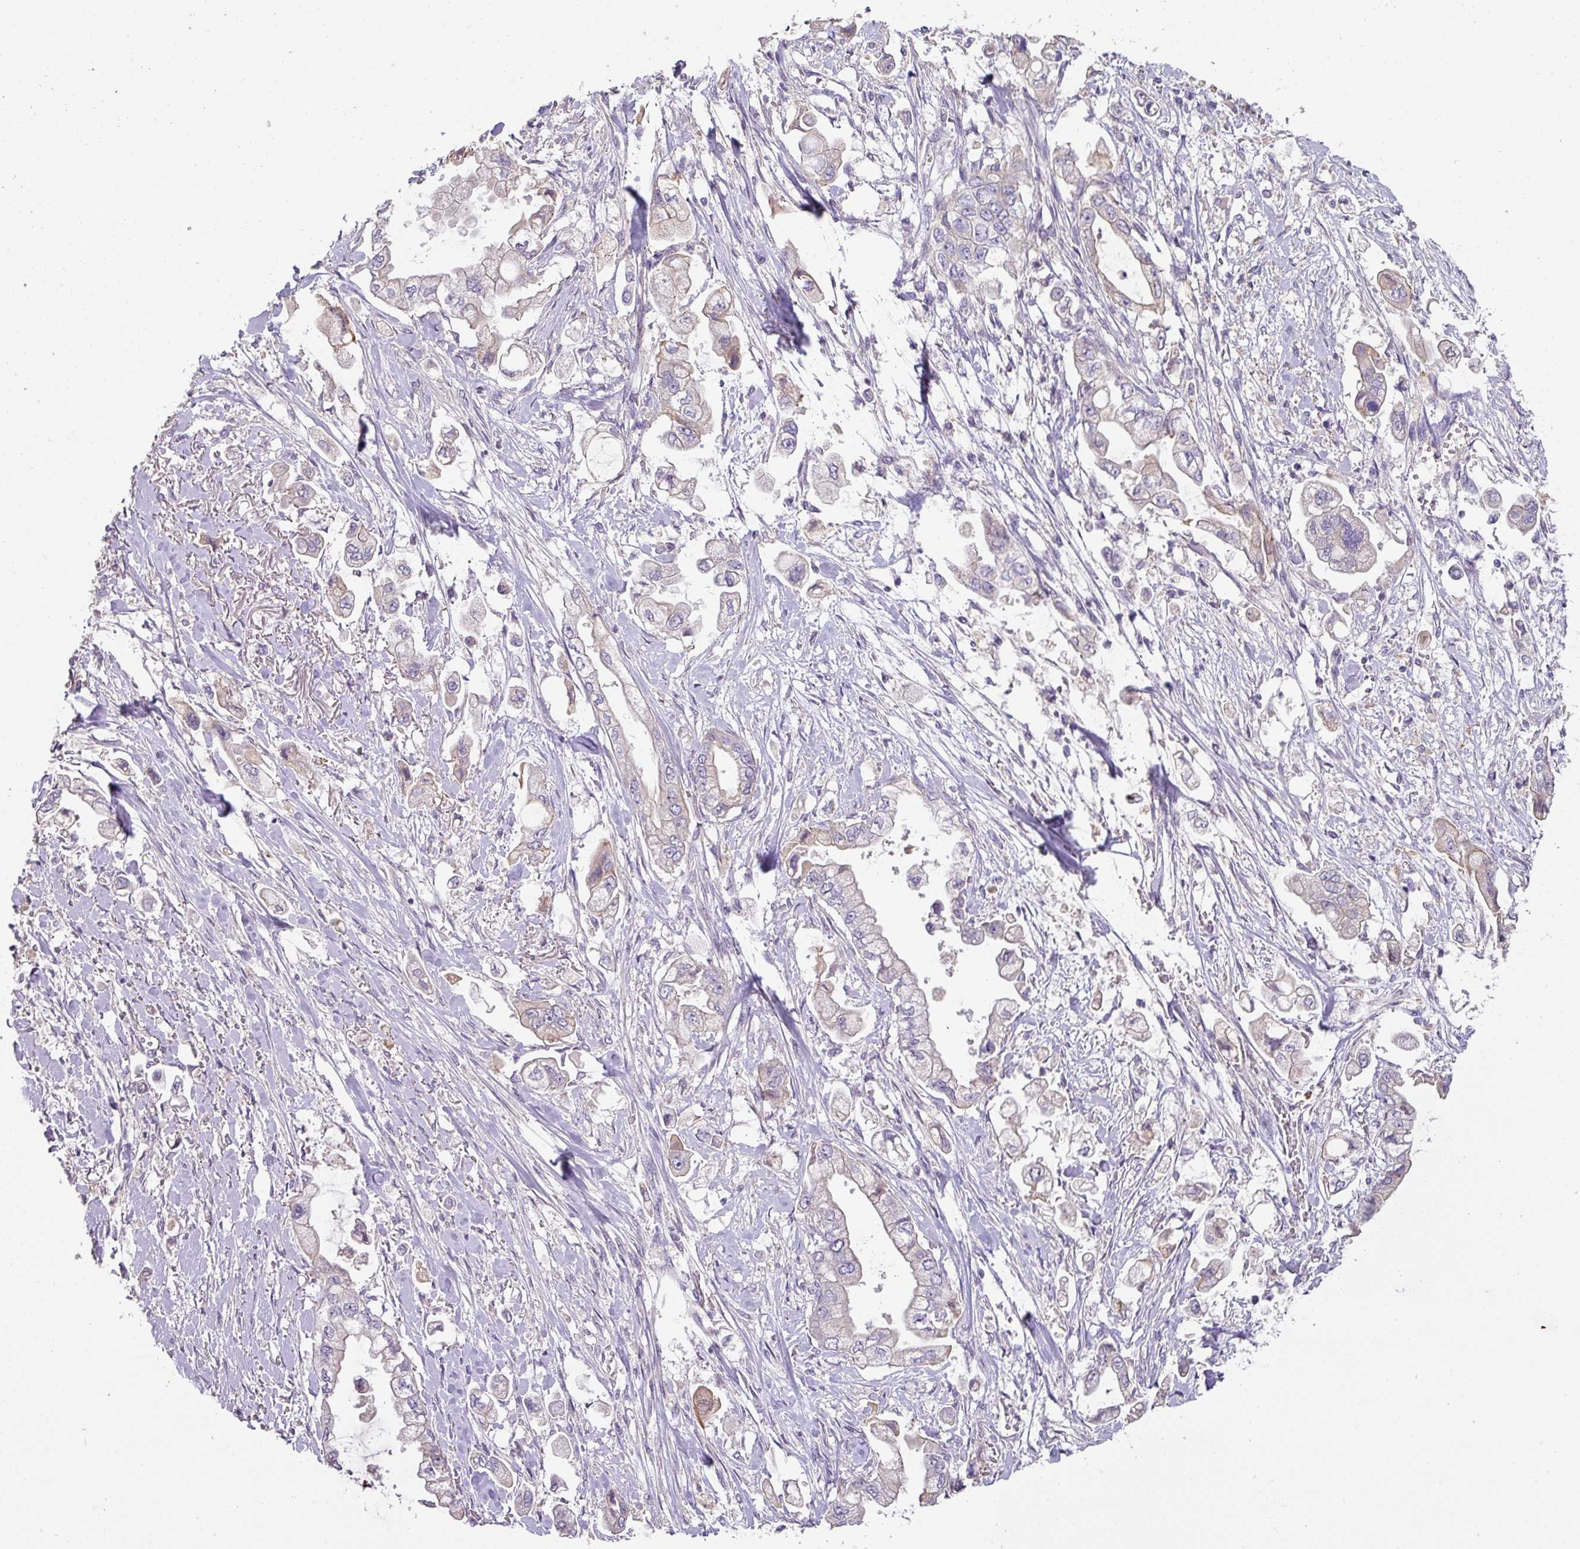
{"staining": {"intensity": "weak", "quantity": "<25%", "location": "cytoplasmic/membranous"}, "tissue": "stomach cancer", "cell_type": "Tumor cells", "image_type": "cancer", "snomed": [{"axis": "morphology", "description": "Adenocarcinoma, NOS"}, {"axis": "topography", "description": "Stomach"}], "caption": "Stomach adenocarcinoma was stained to show a protein in brown. There is no significant staining in tumor cells. (DAB (3,3'-diaminobenzidine) immunohistochemistry (IHC) with hematoxylin counter stain).", "gene": "ZNF266", "patient": {"sex": "male", "age": 62}}